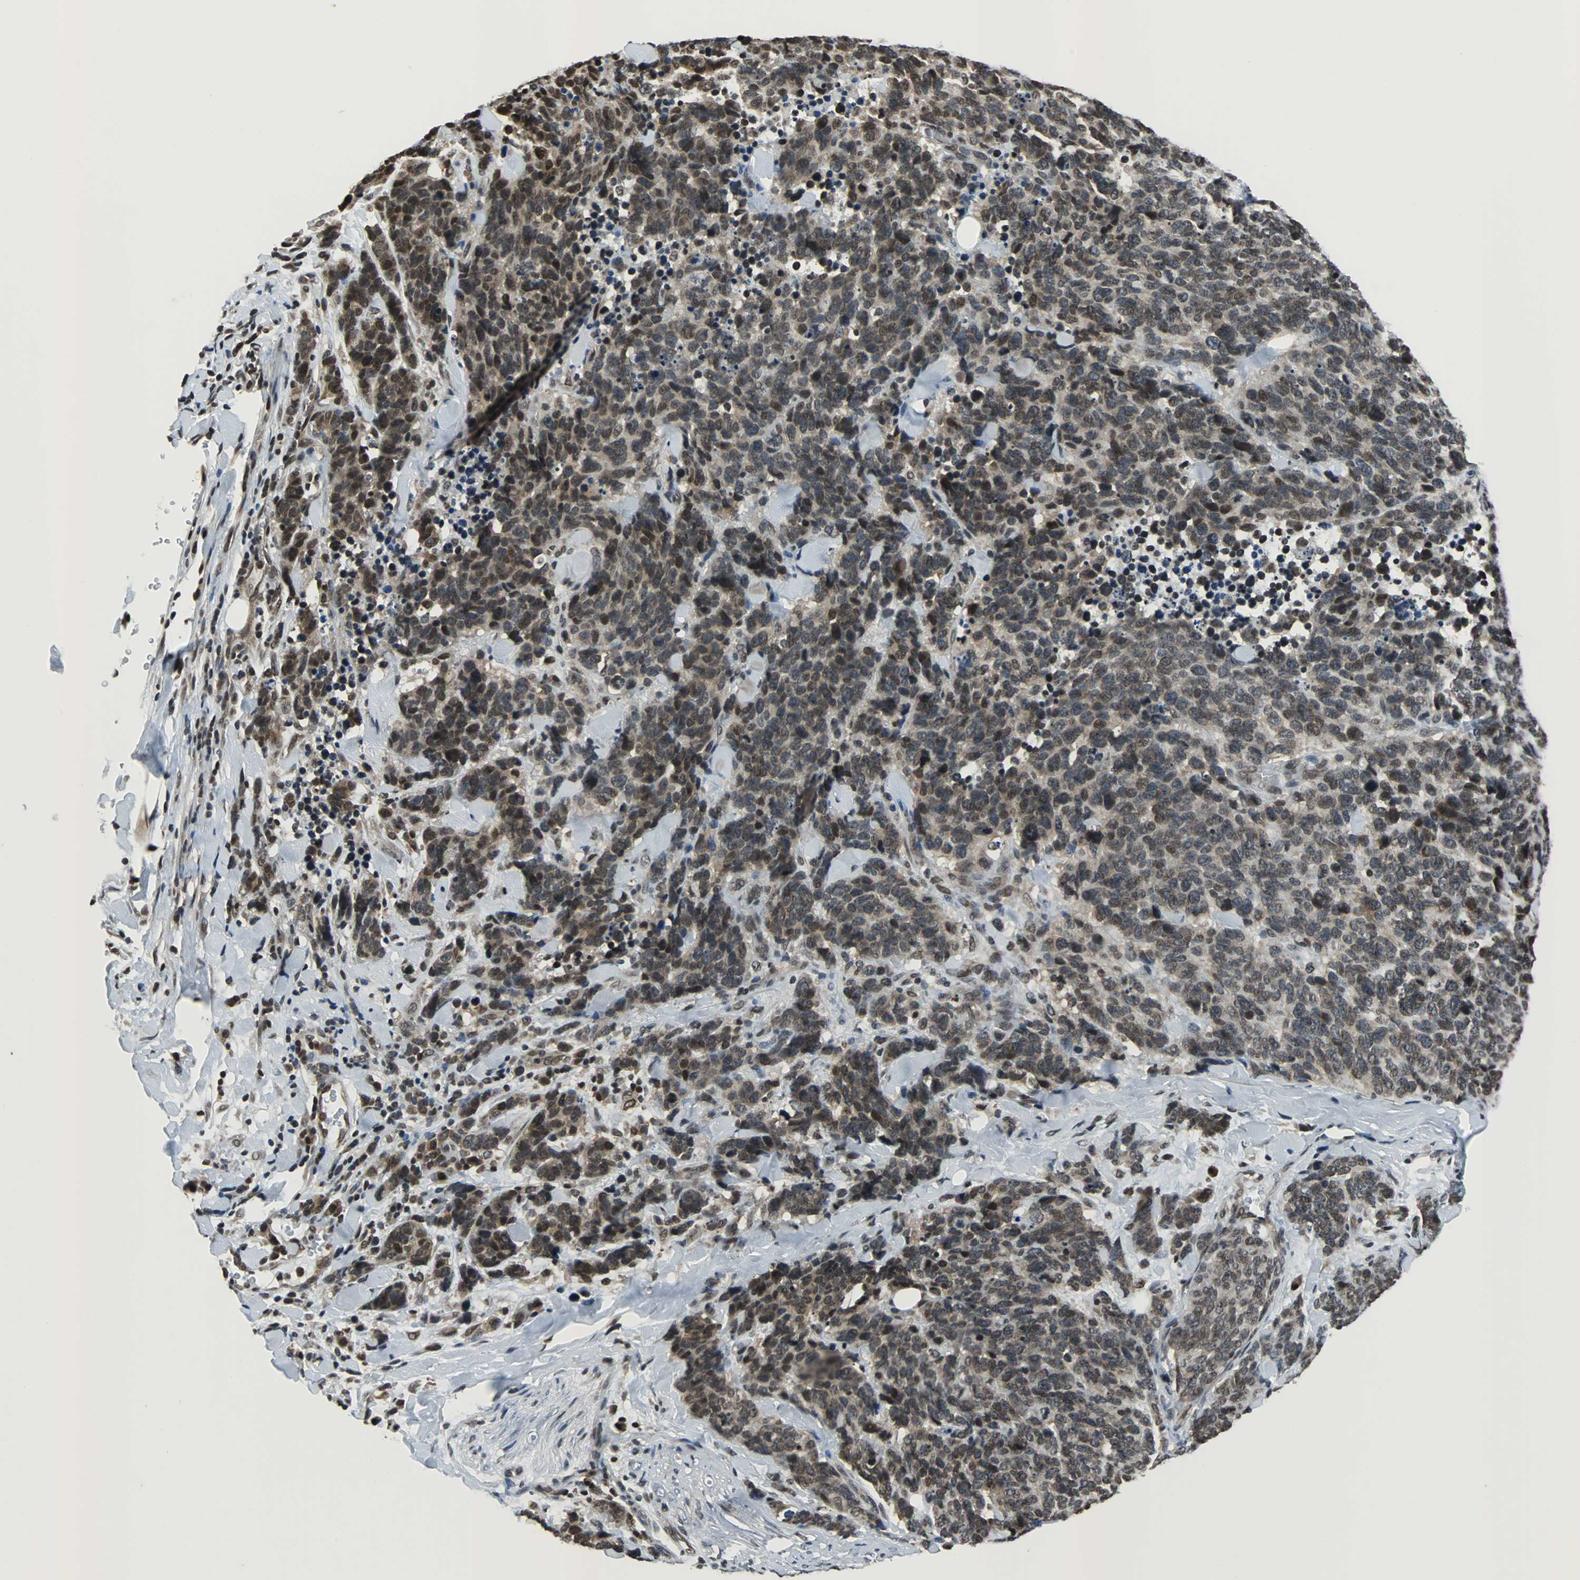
{"staining": {"intensity": "moderate", "quantity": ">75%", "location": "cytoplasmic/membranous,nuclear"}, "tissue": "lung cancer", "cell_type": "Tumor cells", "image_type": "cancer", "snomed": [{"axis": "morphology", "description": "Neoplasm, malignant, NOS"}, {"axis": "topography", "description": "Lung"}], "caption": "Lung cancer was stained to show a protein in brown. There is medium levels of moderate cytoplasmic/membranous and nuclear expression in approximately >75% of tumor cells.", "gene": "REST", "patient": {"sex": "female", "age": 58}}